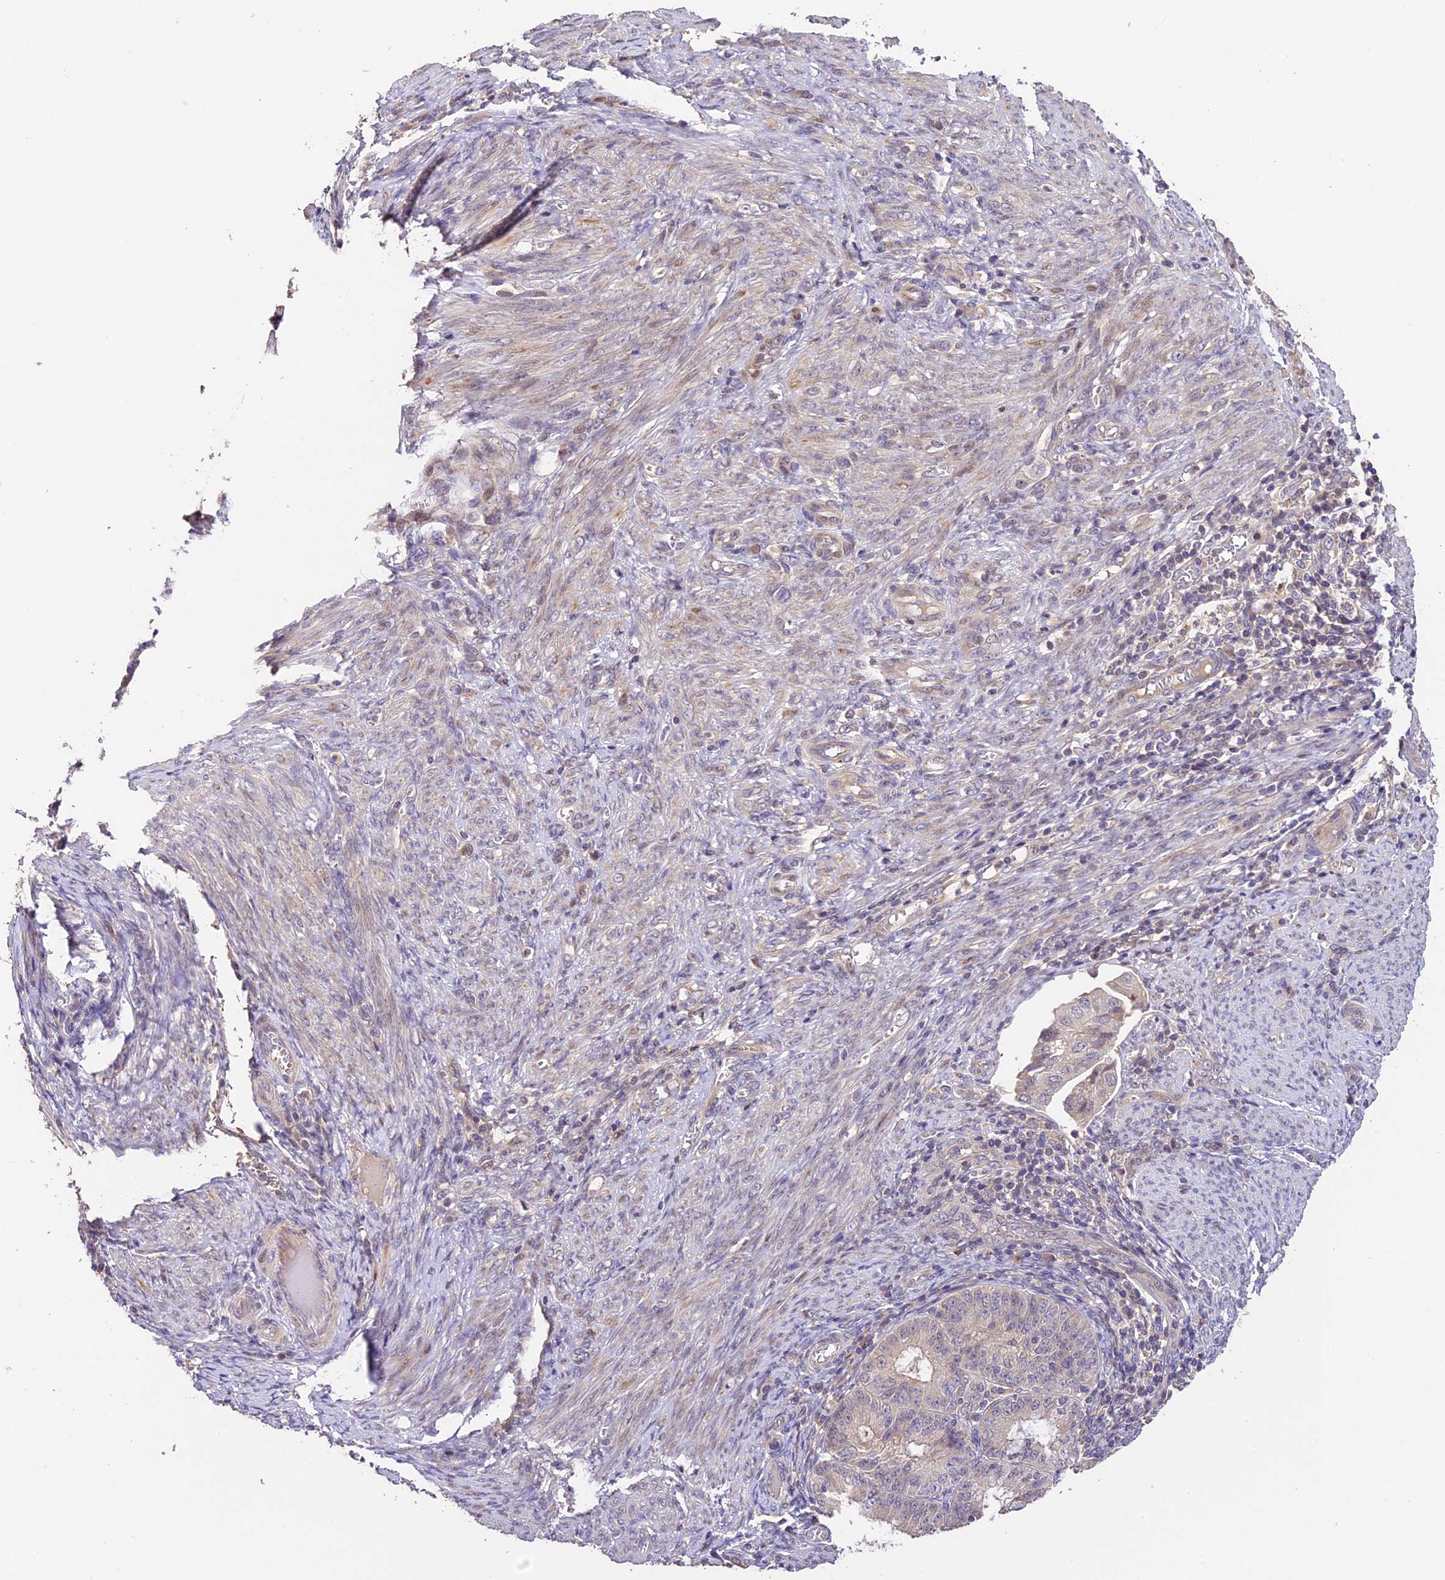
{"staining": {"intensity": "weak", "quantity": "25%-75%", "location": "cytoplasmic/membranous"}, "tissue": "endometrial cancer", "cell_type": "Tumor cells", "image_type": "cancer", "snomed": [{"axis": "morphology", "description": "Adenocarcinoma, NOS"}, {"axis": "topography", "description": "Endometrium"}], "caption": "A low amount of weak cytoplasmic/membranous staining is appreciated in about 25%-75% of tumor cells in adenocarcinoma (endometrial) tissue.", "gene": "DGKH", "patient": {"sex": "female", "age": 51}}